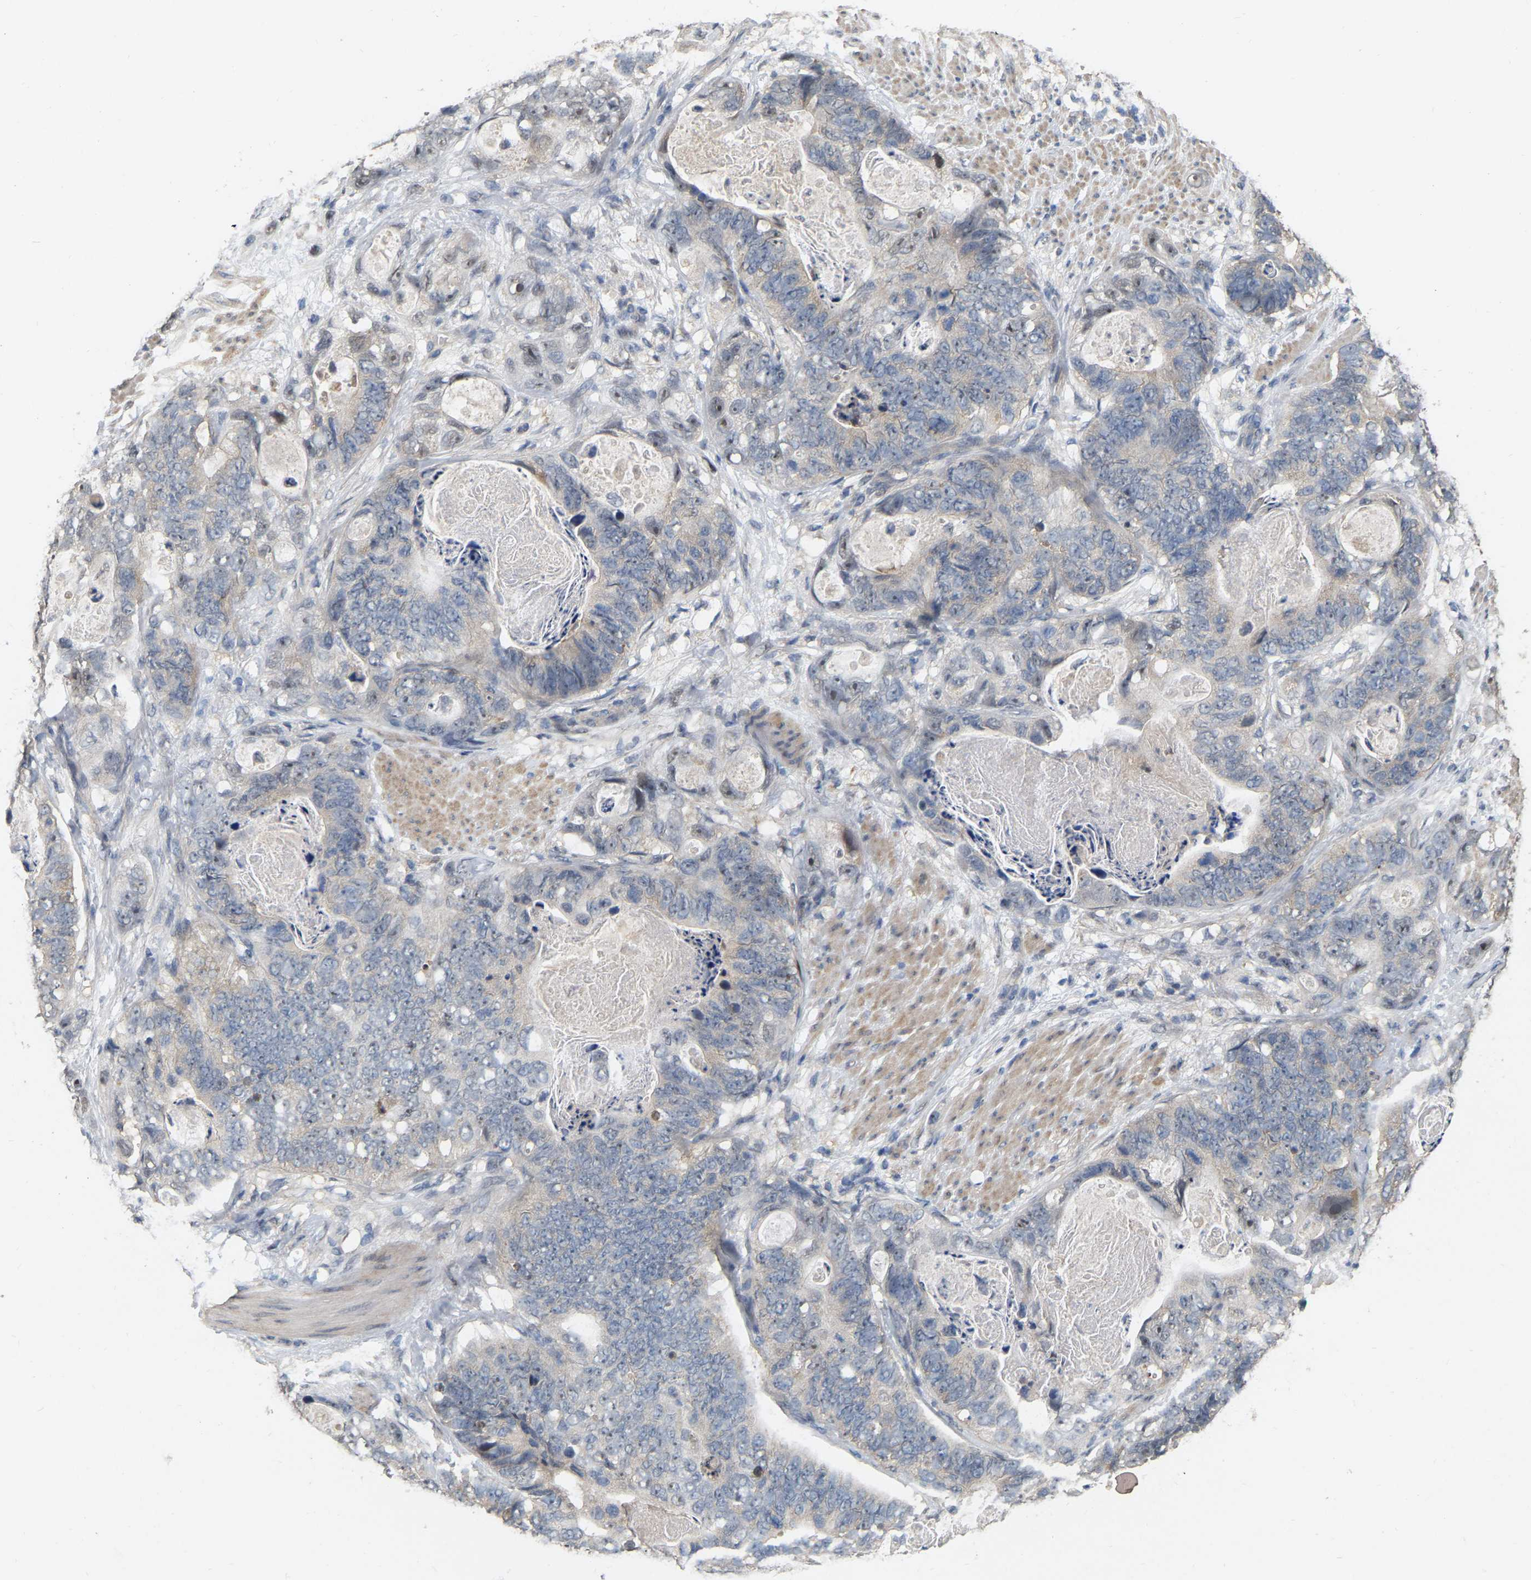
{"staining": {"intensity": "weak", "quantity": "<25%", "location": "cytoplasmic/membranous"}, "tissue": "stomach cancer", "cell_type": "Tumor cells", "image_type": "cancer", "snomed": [{"axis": "morphology", "description": "Adenocarcinoma, NOS"}, {"axis": "topography", "description": "Stomach"}], "caption": "Human stomach adenocarcinoma stained for a protein using immunohistochemistry (IHC) displays no expression in tumor cells.", "gene": "RUVBL1", "patient": {"sex": "female", "age": 89}}